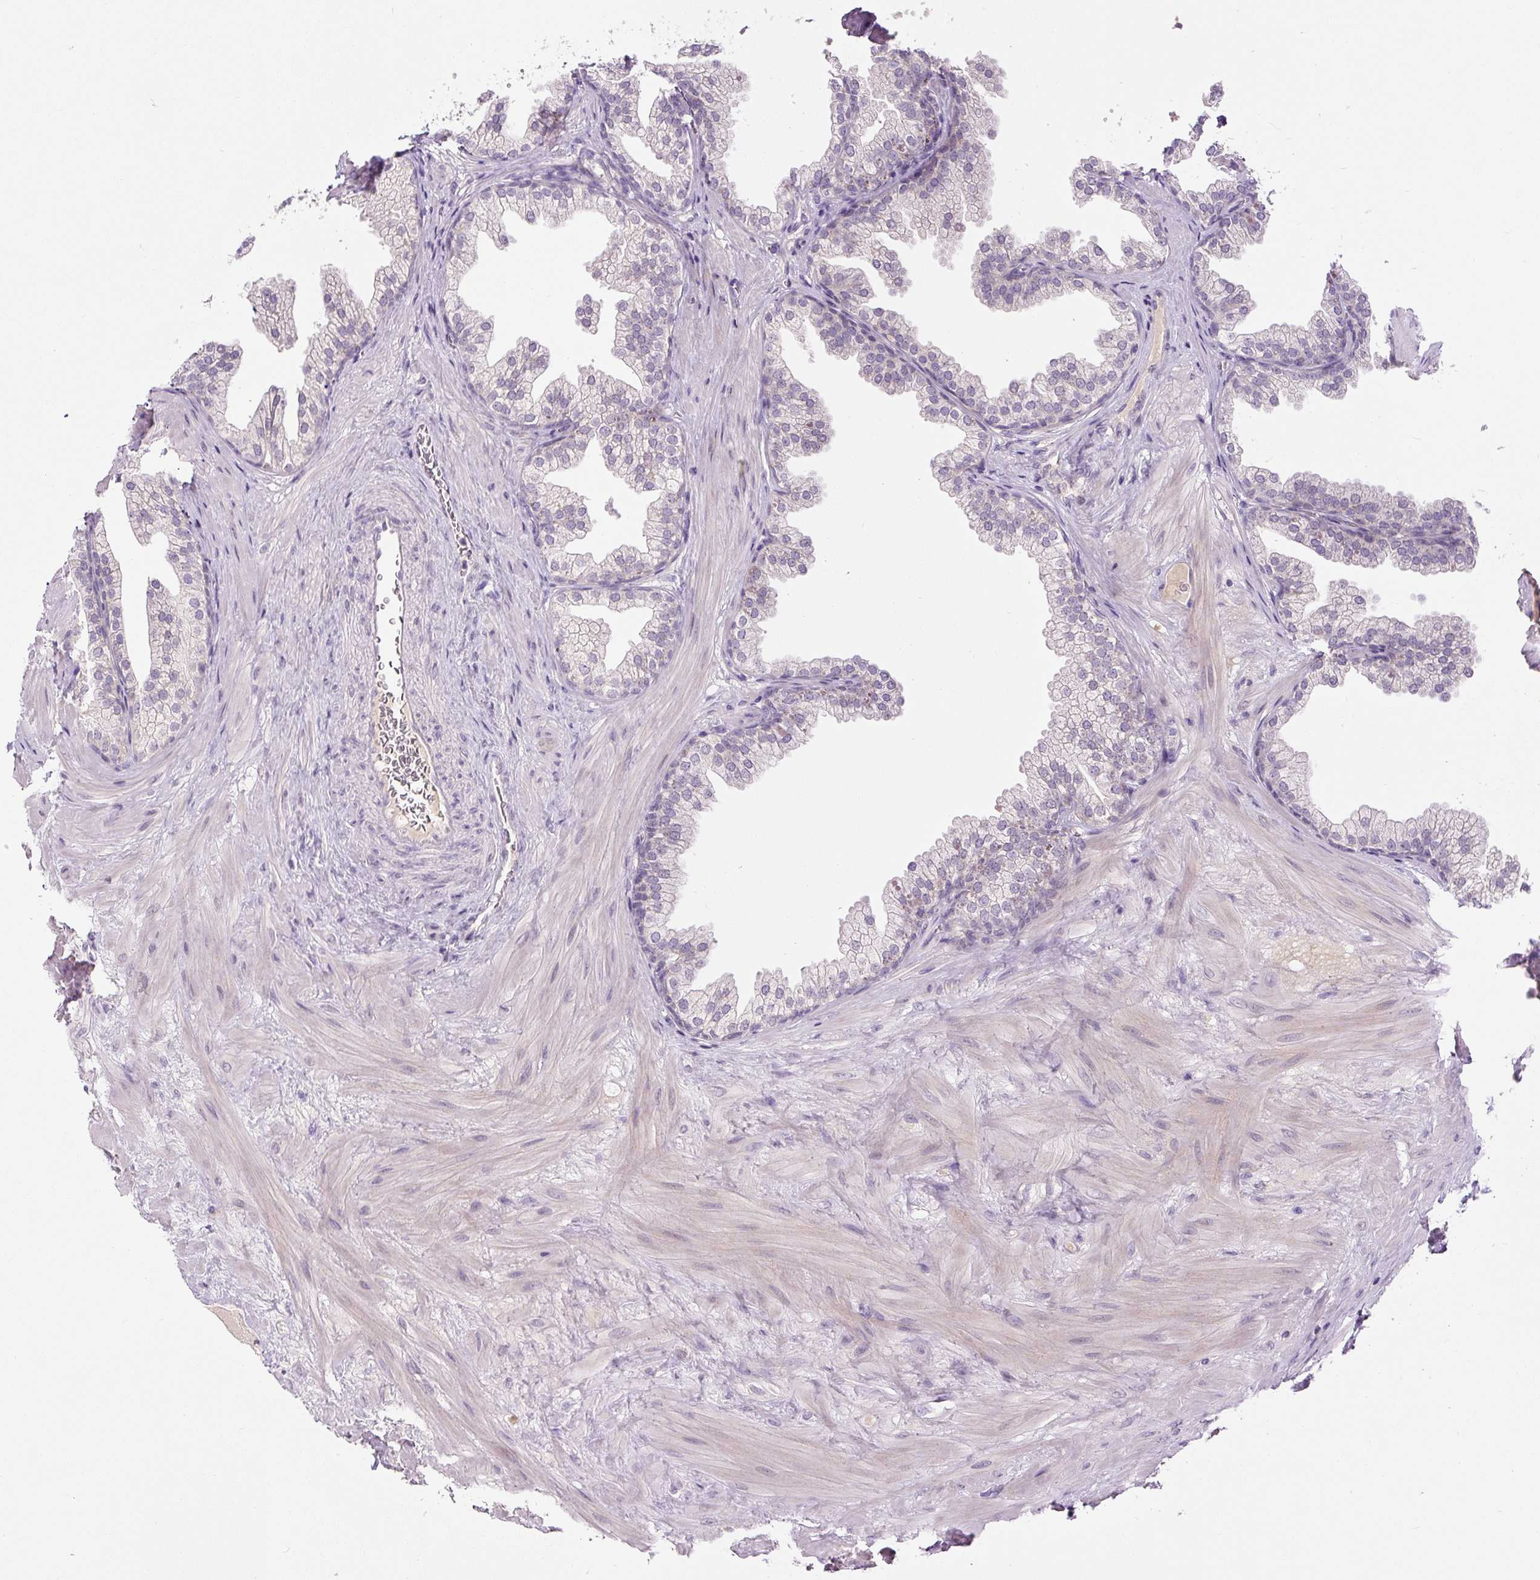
{"staining": {"intensity": "negative", "quantity": "none", "location": "none"}, "tissue": "prostate", "cell_type": "Glandular cells", "image_type": "normal", "snomed": [{"axis": "morphology", "description": "Normal tissue, NOS"}, {"axis": "topography", "description": "Prostate"}], "caption": "DAB (3,3'-diaminobenzidine) immunohistochemical staining of benign human prostate displays no significant expression in glandular cells.", "gene": "FABP7", "patient": {"sex": "male", "age": 37}}